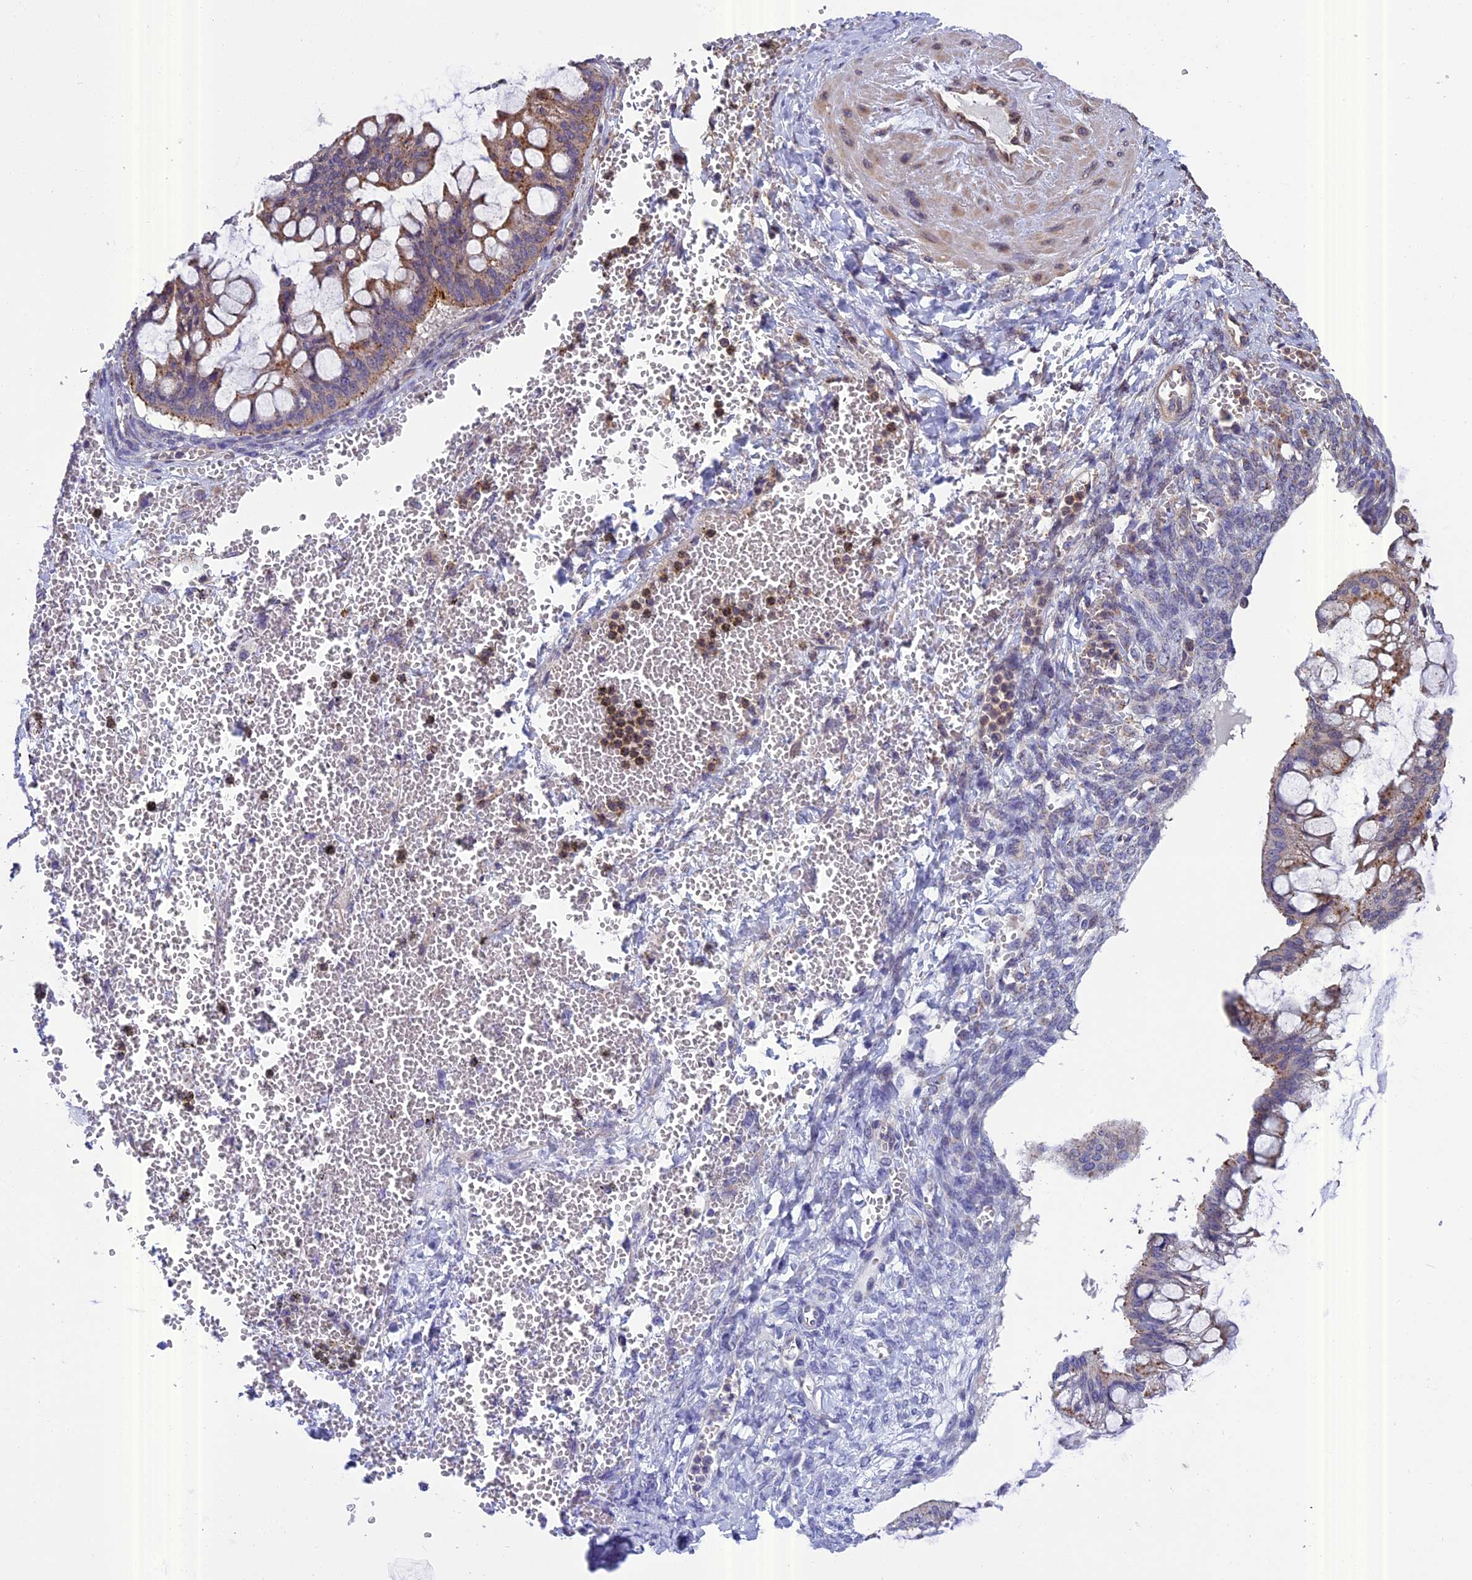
{"staining": {"intensity": "moderate", "quantity": "25%-75%", "location": "cytoplasmic/membranous"}, "tissue": "ovarian cancer", "cell_type": "Tumor cells", "image_type": "cancer", "snomed": [{"axis": "morphology", "description": "Cystadenocarcinoma, mucinous, NOS"}, {"axis": "topography", "description": "Ovary"}], "caption": "Ovarian cancer (mucinous cystadenocarcinoma) stained with DAB immunohistochemistry displays medium levels of moderate cytoplasmic/membranous expression in approximately 25%-75% of tumor cells.", "gene": "CHMP2A", "patient": {"sex": "female", "age": 73}}